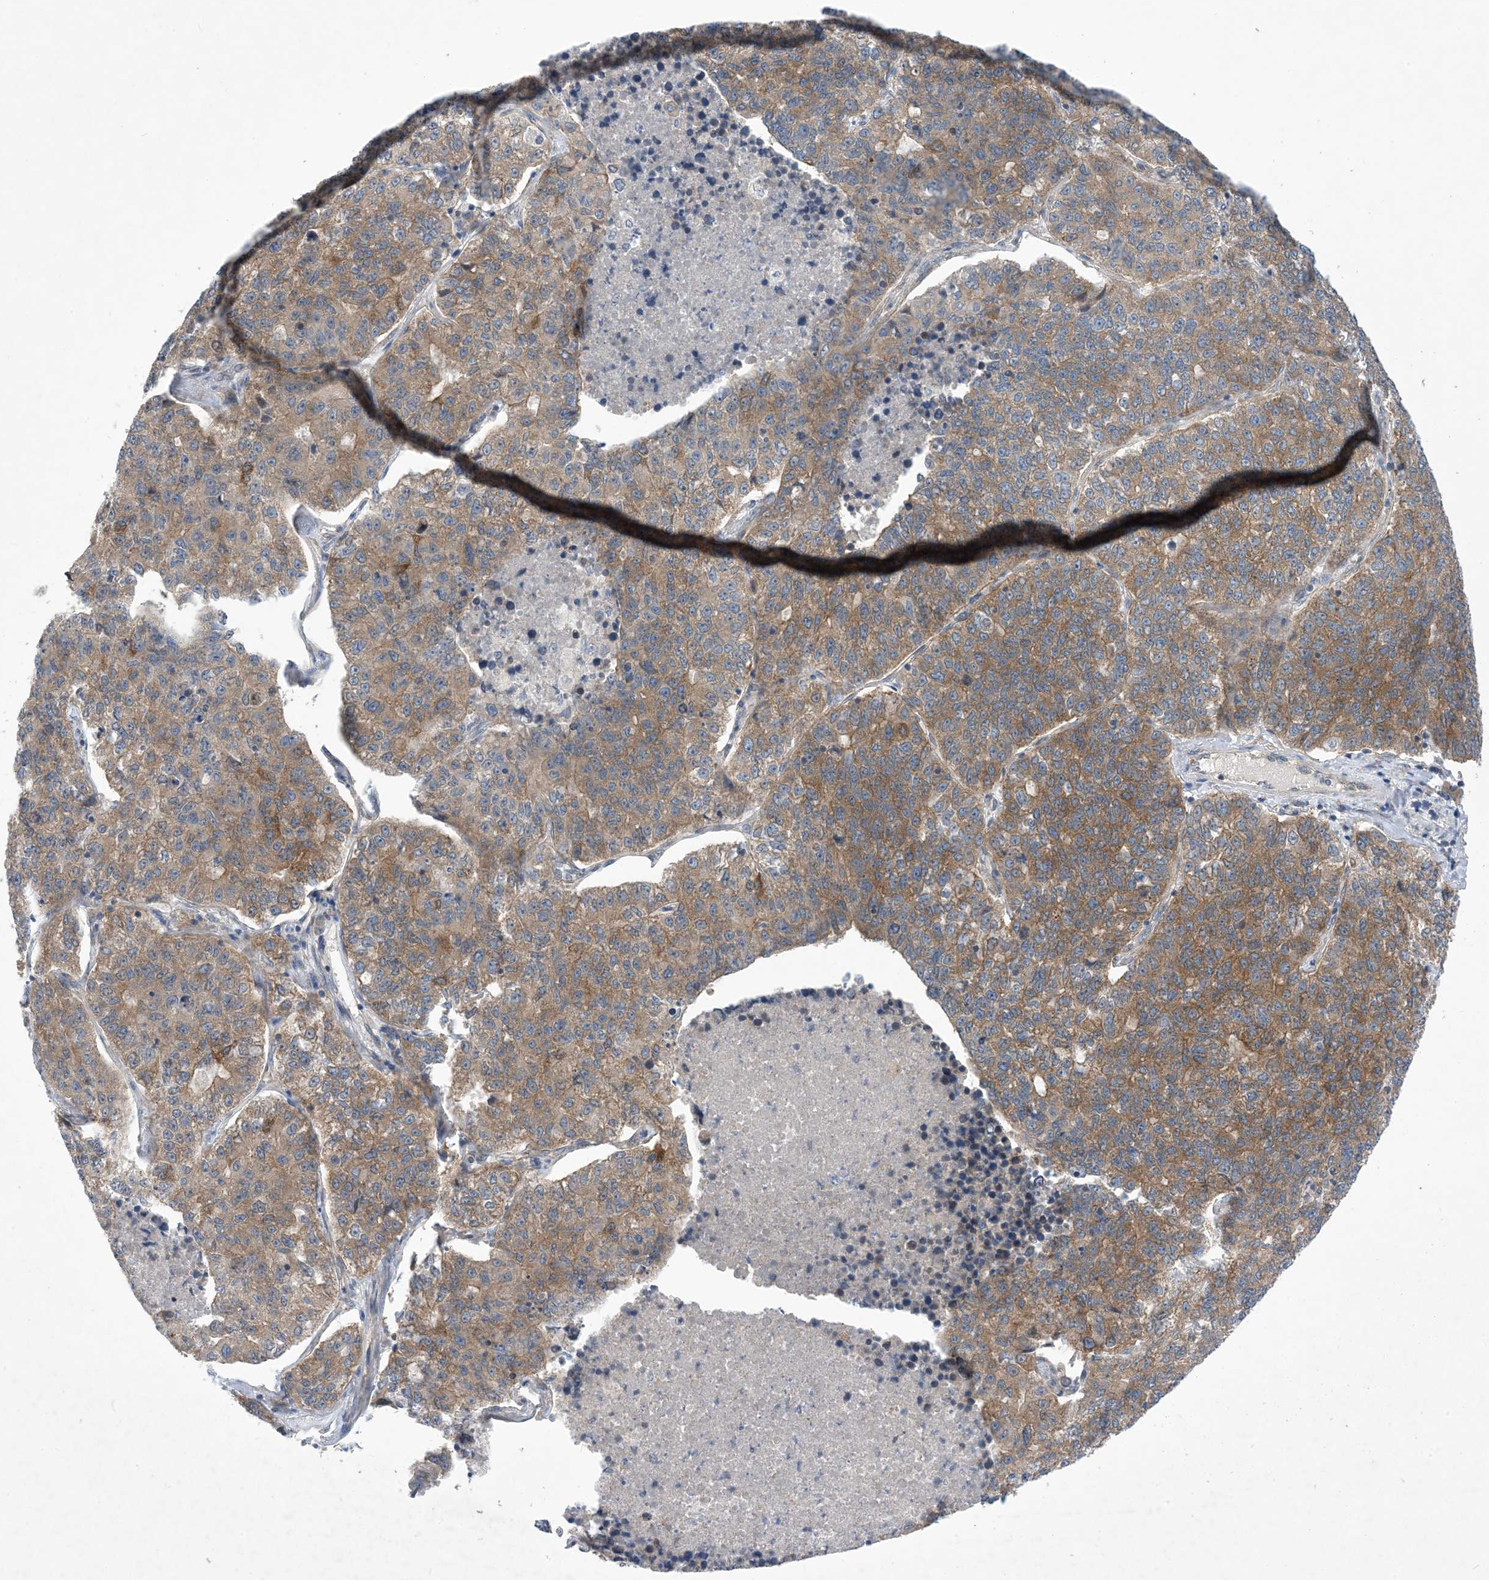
{"staining": {"intensity": "moderate", "quantity": ">75%", "location": "cytoplasmic/membranous"}, "tissue": "lung cancer", "cell_type": "Tumor cells", "image_type": "cancer", "snomed": [{"axis": "morphology", "description": "Adenocarcinoma, NOS"}, {"axis": "topography", "description": "Lung"}], "caption": "Lung adenocarcinoma stained with IHC reveals moderate cytoplasmic/membranous positivity in about >75% of tumor cells. Immunohistochemistry stains the protein of interest in brown and the nuclei are stained blue.", "gene": "EHBP1", "patient": {"sex": "male", "age": 49}}